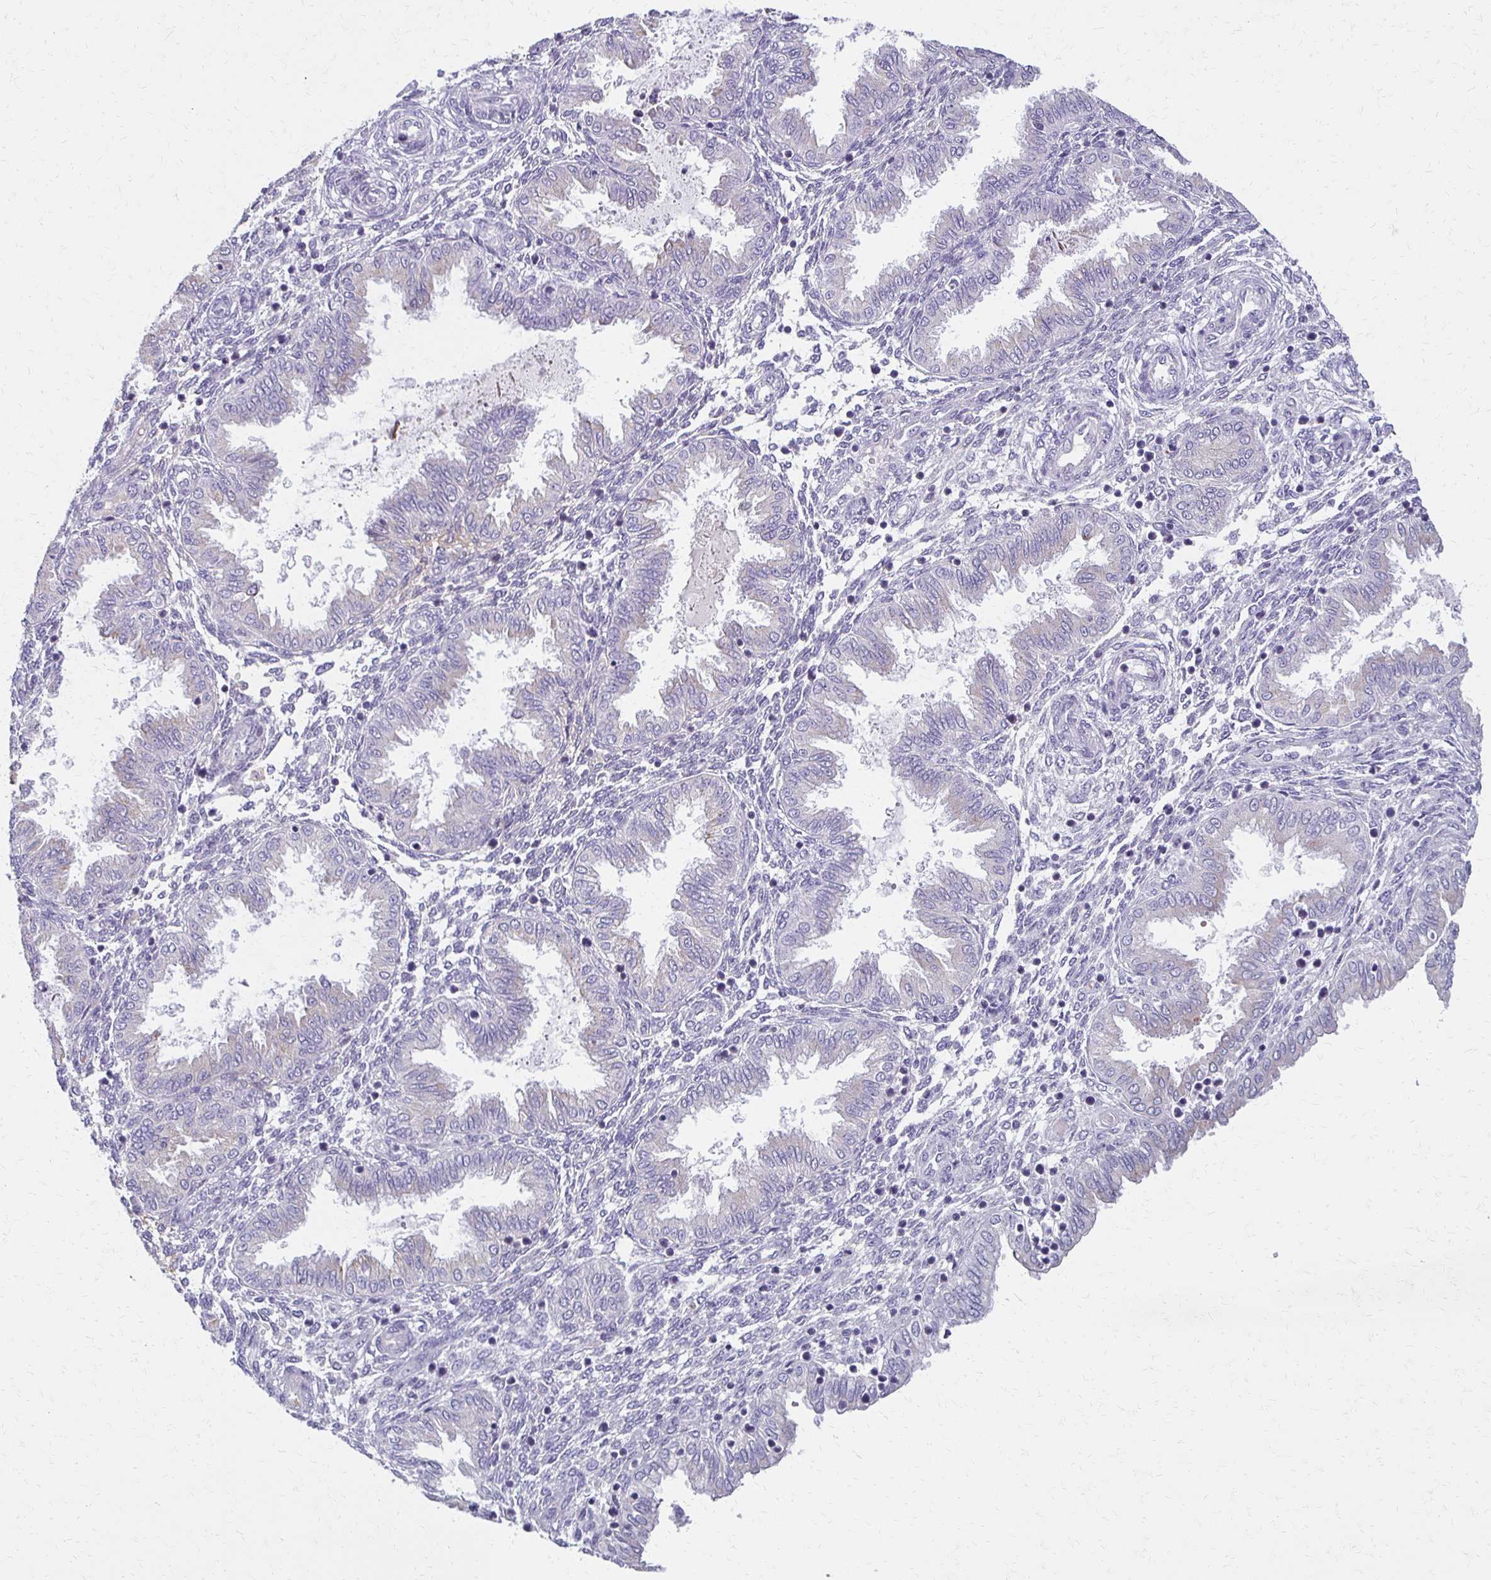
{"staining": {"intensity": "negative", "quantity": "none", "location": "none"}, "tissue": "endometrium", "cell_type": "Cells in endometrial stroma", "image_type": "normal", "snomed": [{"axis": "morphology", "description": "Normal tissue, NOS"}, {"axis": "topography", "description": "Endometrium"}], "caption": "This micrograph is of unremarkable endometrium stained with IHC to label a protein in brown with the nuclei are counter-stained blue. There is no staining in cells in endometrial stroma. (Stains: DAB (3,3'-diaminobenzidine) IHC with hematoxylin counter stain, Microscopy: brightfield microscopy at high magnification).", "gene": "BBS12", "patient": {"sex": "female", "age": 33}}